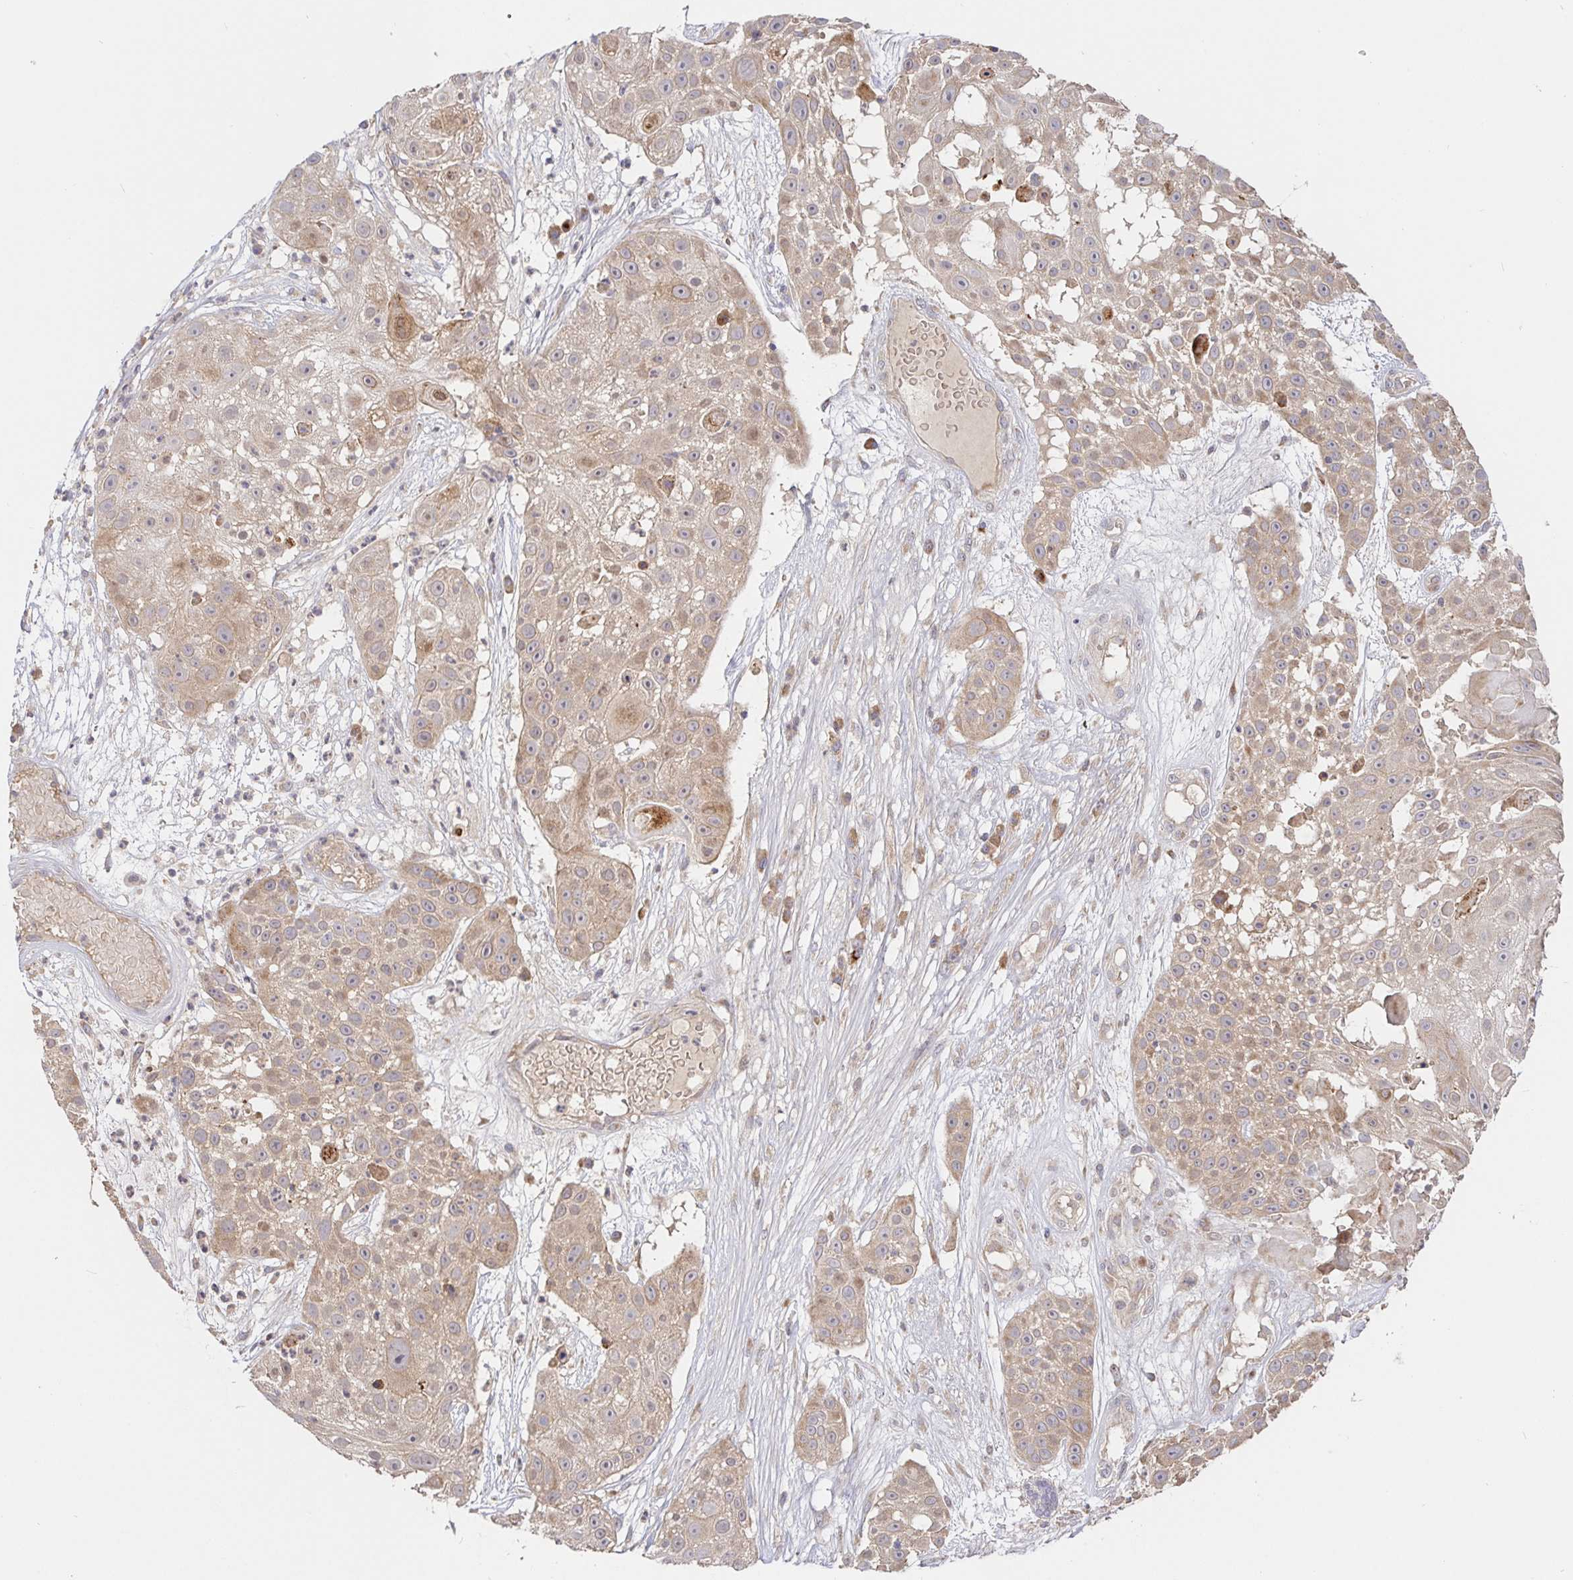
{"staining": {"intensity": "weak", "quantity": "25%-75%", "location": "cytoplasmic/membranous"}, "tissue": "skin cancer", "cell_type": "Tumor cells", "image_type": "cancer", "snomed": [{"axis": "morphology", "description": "Squamous cell carcinoma, NOS"}, {"axis": "topography", "description": "Skin"}], "caption": "This is an image of immunohistochemistry staining of skin squamous cell carcinoma, which shows weak staining in the cytoplasmic/membranous of tumor cells.", "gene": "ZDHHC11", "patient": {"sex": "female", "age": 86}}